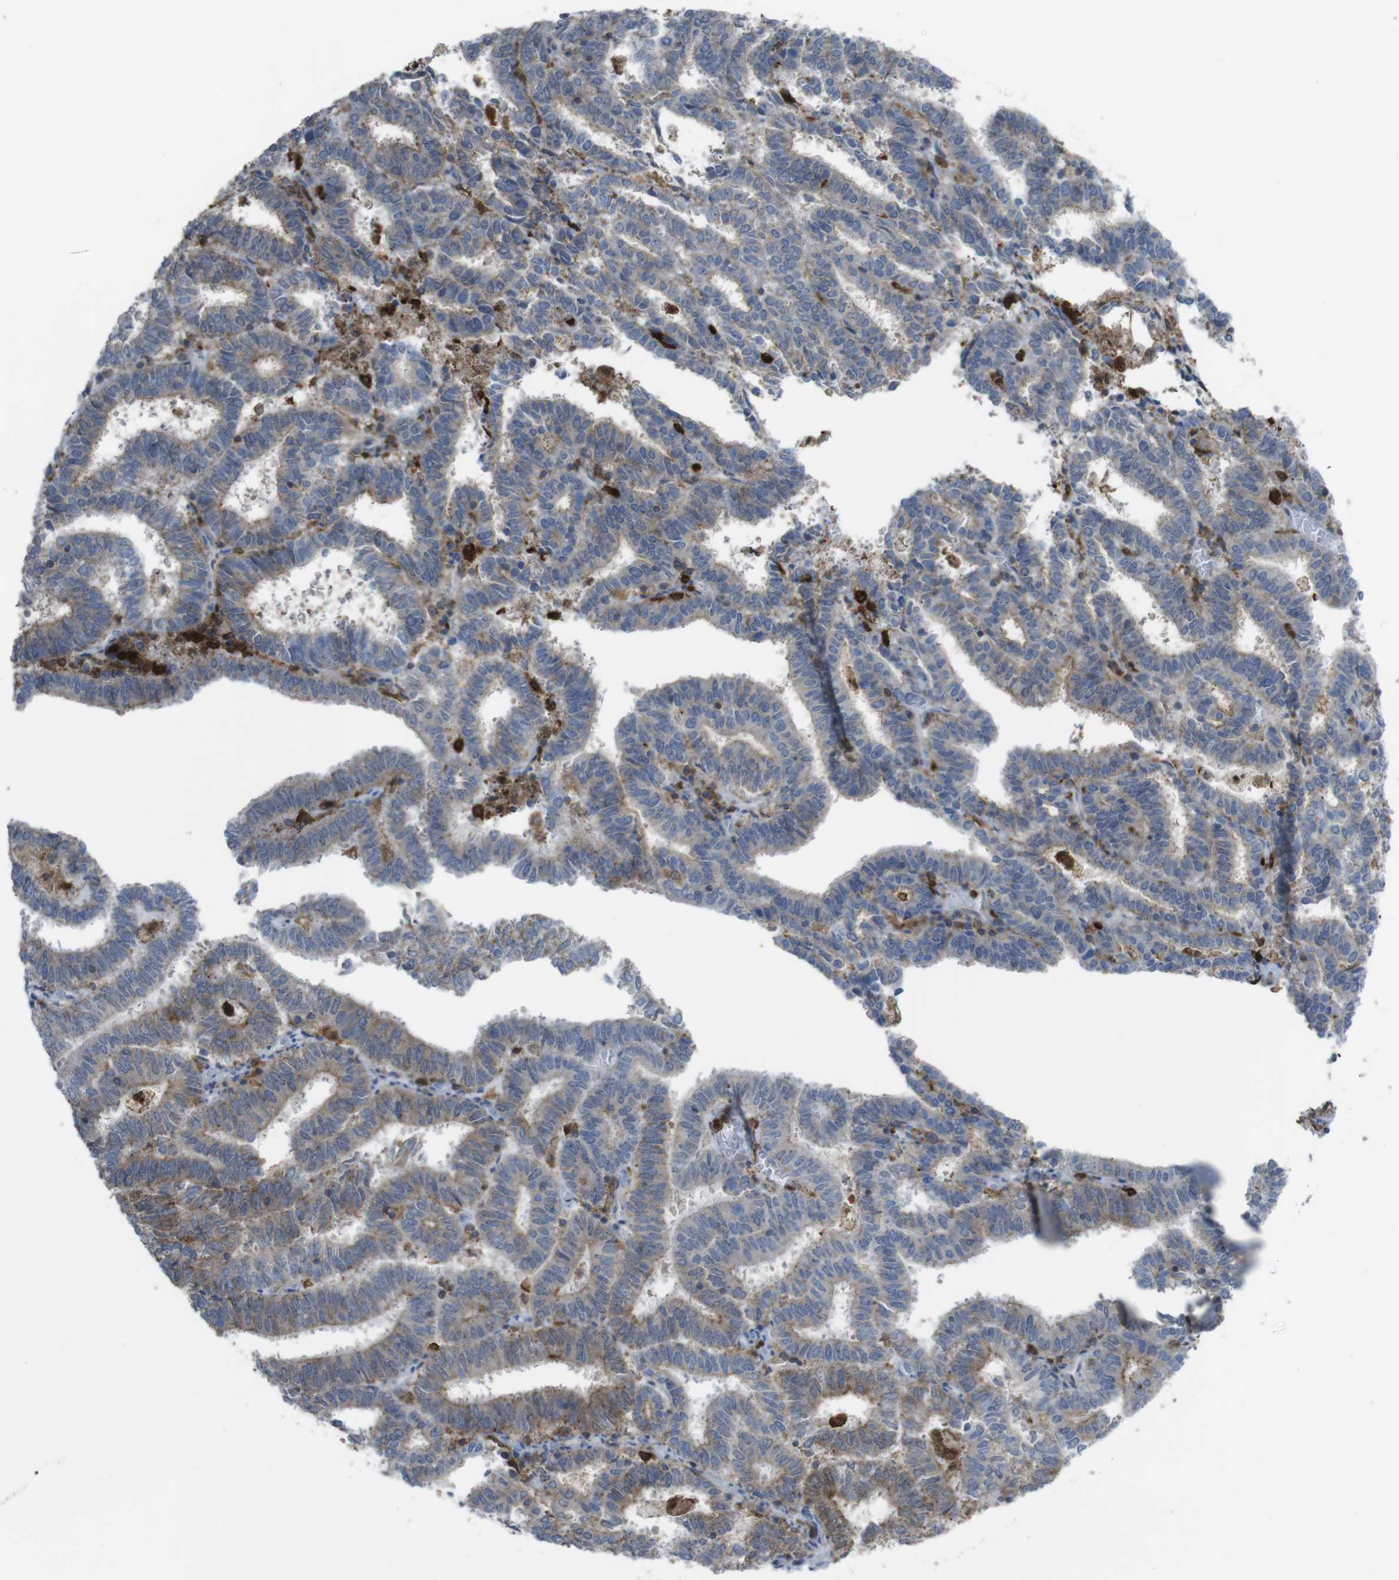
{"staining": {"intensity": "moderate", "quantity": "25%-75%", "location": "cytoplasmic/membranous"}, "tissue": "endometrial cancer", "cell_type": "Tumor cells", "image_type": "cancer", "snomed": [{"axis": "morphology", "description": "Adenocarcinoma, NOS"}, {"axis": "topography", "description": "Uterus"}], "caption": "Endometrial cancer was stained to show a protein in brown. There is medium levels of moderate cytoplasmic/membranous positivity in approximately 25%-75% of tumor cells.", "gene": "PRKCD", "patient": {"sex": "female", "age": 83}}